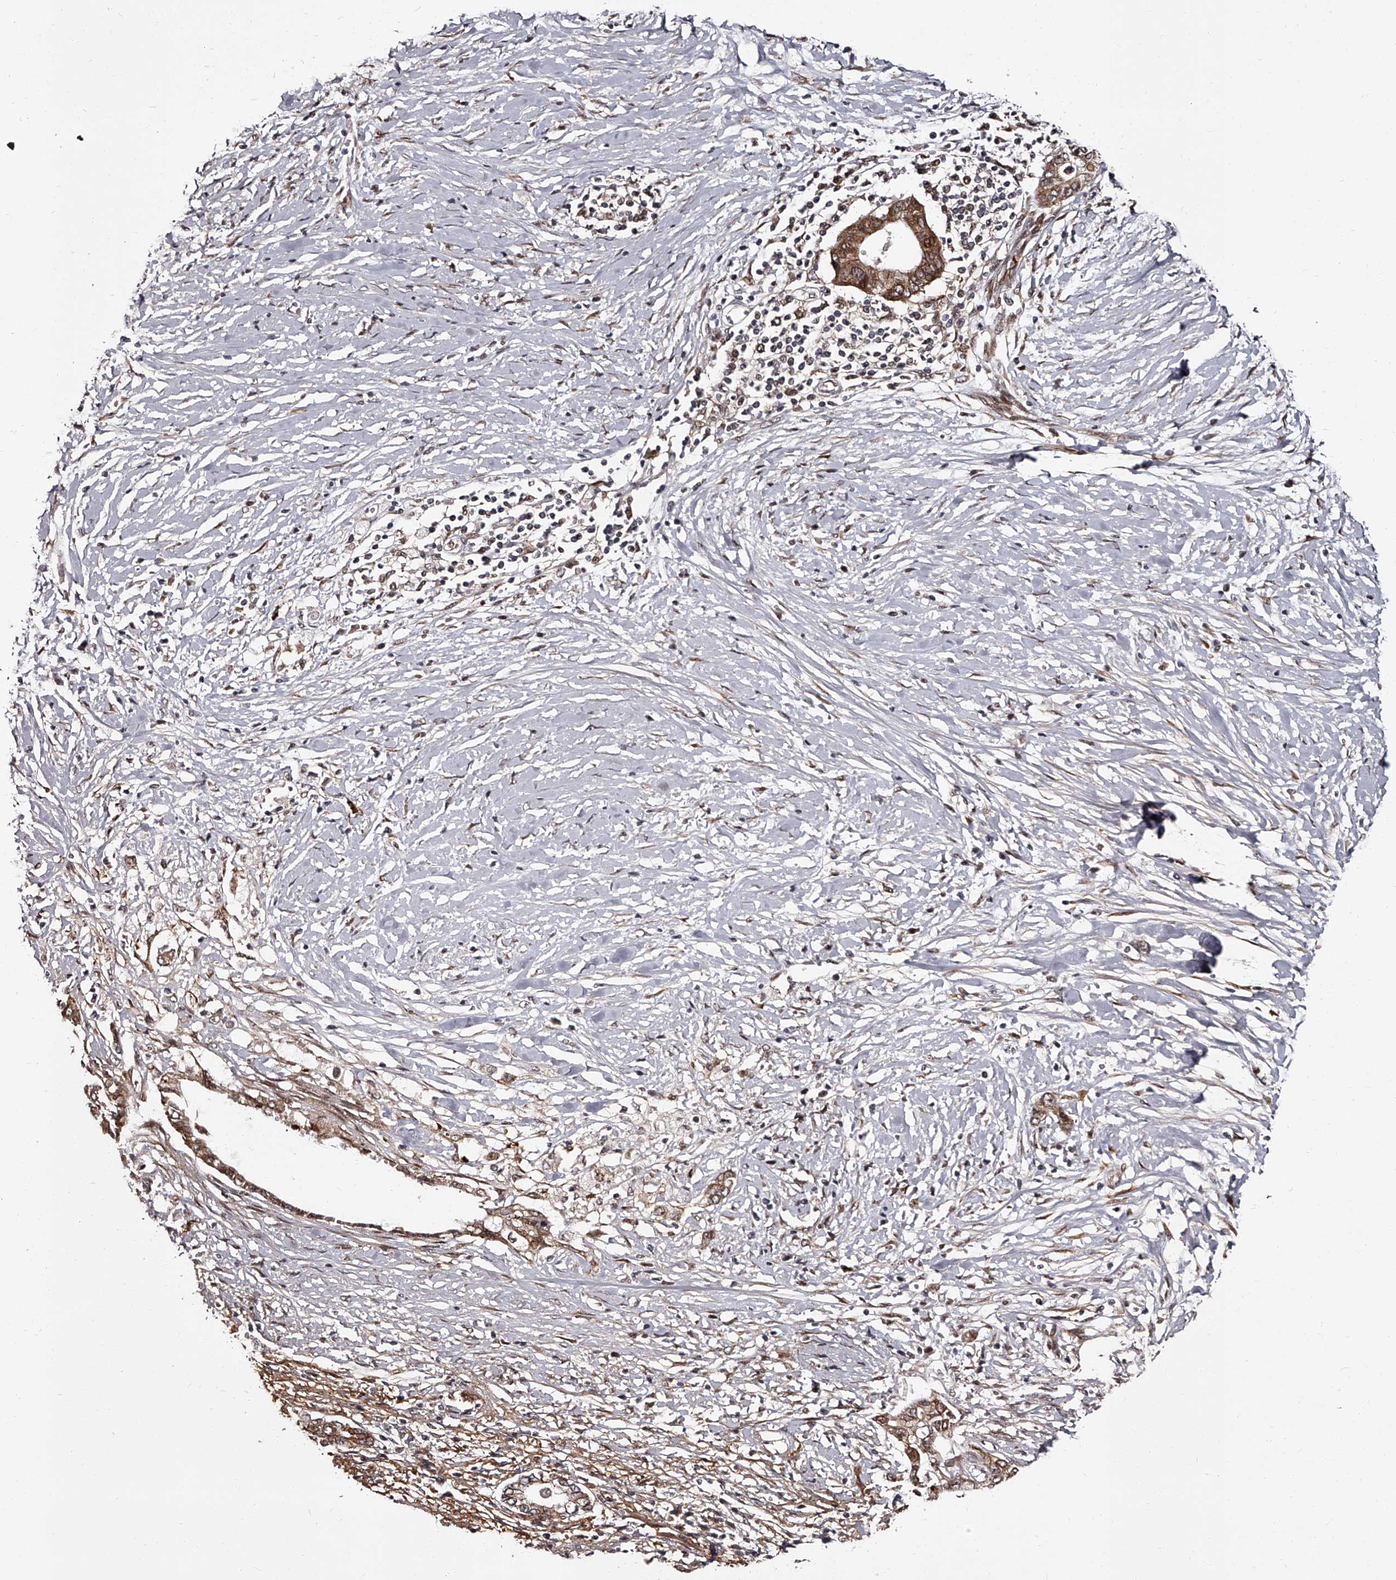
{"staining": {"intensity": "moderate", "quantity": ">75%", "location": "cytoplasmic/membranous"}, "tissue": "pancreatic cancer", "cell_type": "Tumor cells", "image_type": "cancer", "snomed": [{"axis": "morphology", "description": "Normal tissue, NOS"}, {"axis": "morphology", "description": "Adenocarcinoma, NOS"}, {"axis": "topography", "description": "Pancreas"}, {"axis": "topography", "description": "Peripheral nerve tissue"}], "caption": "Moderate cytoplasmic/membranous protein staining is seen in about >75% of tumor cells in pancreatic adenocarcinoma.", "gene": "RSC1A1", "patient": {"sex": "male", "age": 59}}